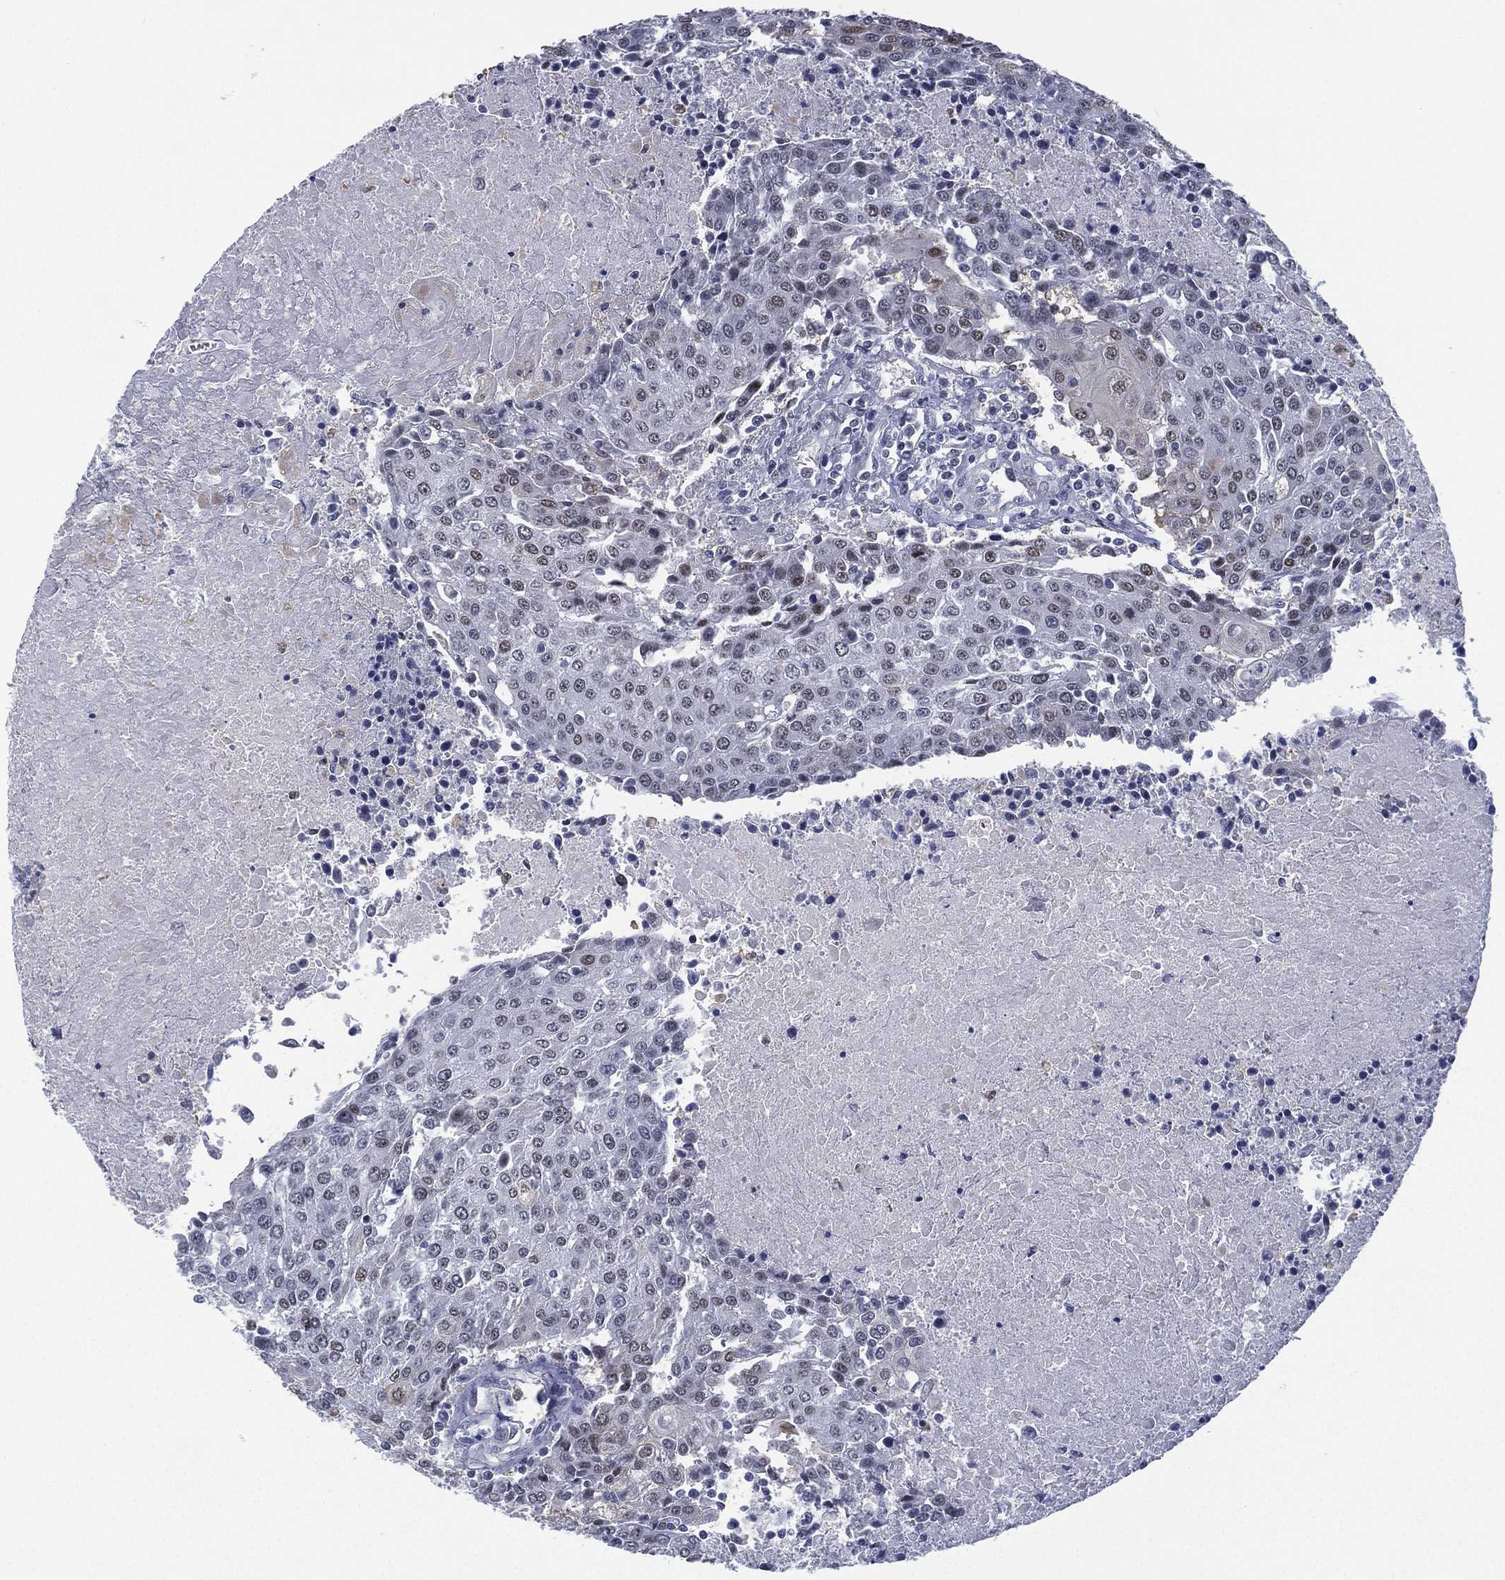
{"staining": {"intensity": "negative", "quantity": "none", "location": "none"}, "tissue": "urothelial cancer", "cell_type": "Tumor cells", "image_type": "cancer", "snomed": [{"axis": "morphology", "description": "Urothelial carcinoma, High grade"}, {"axis": "topography", "description": "Urinary bladder"}], "caption": "Immunohistochemistry (IHC) of human urothelial carcinoma (high-grade) shows no positivity in tumor cells.", "gene": "ZNF711", "patient": {"sex": "female", "age": 85}}